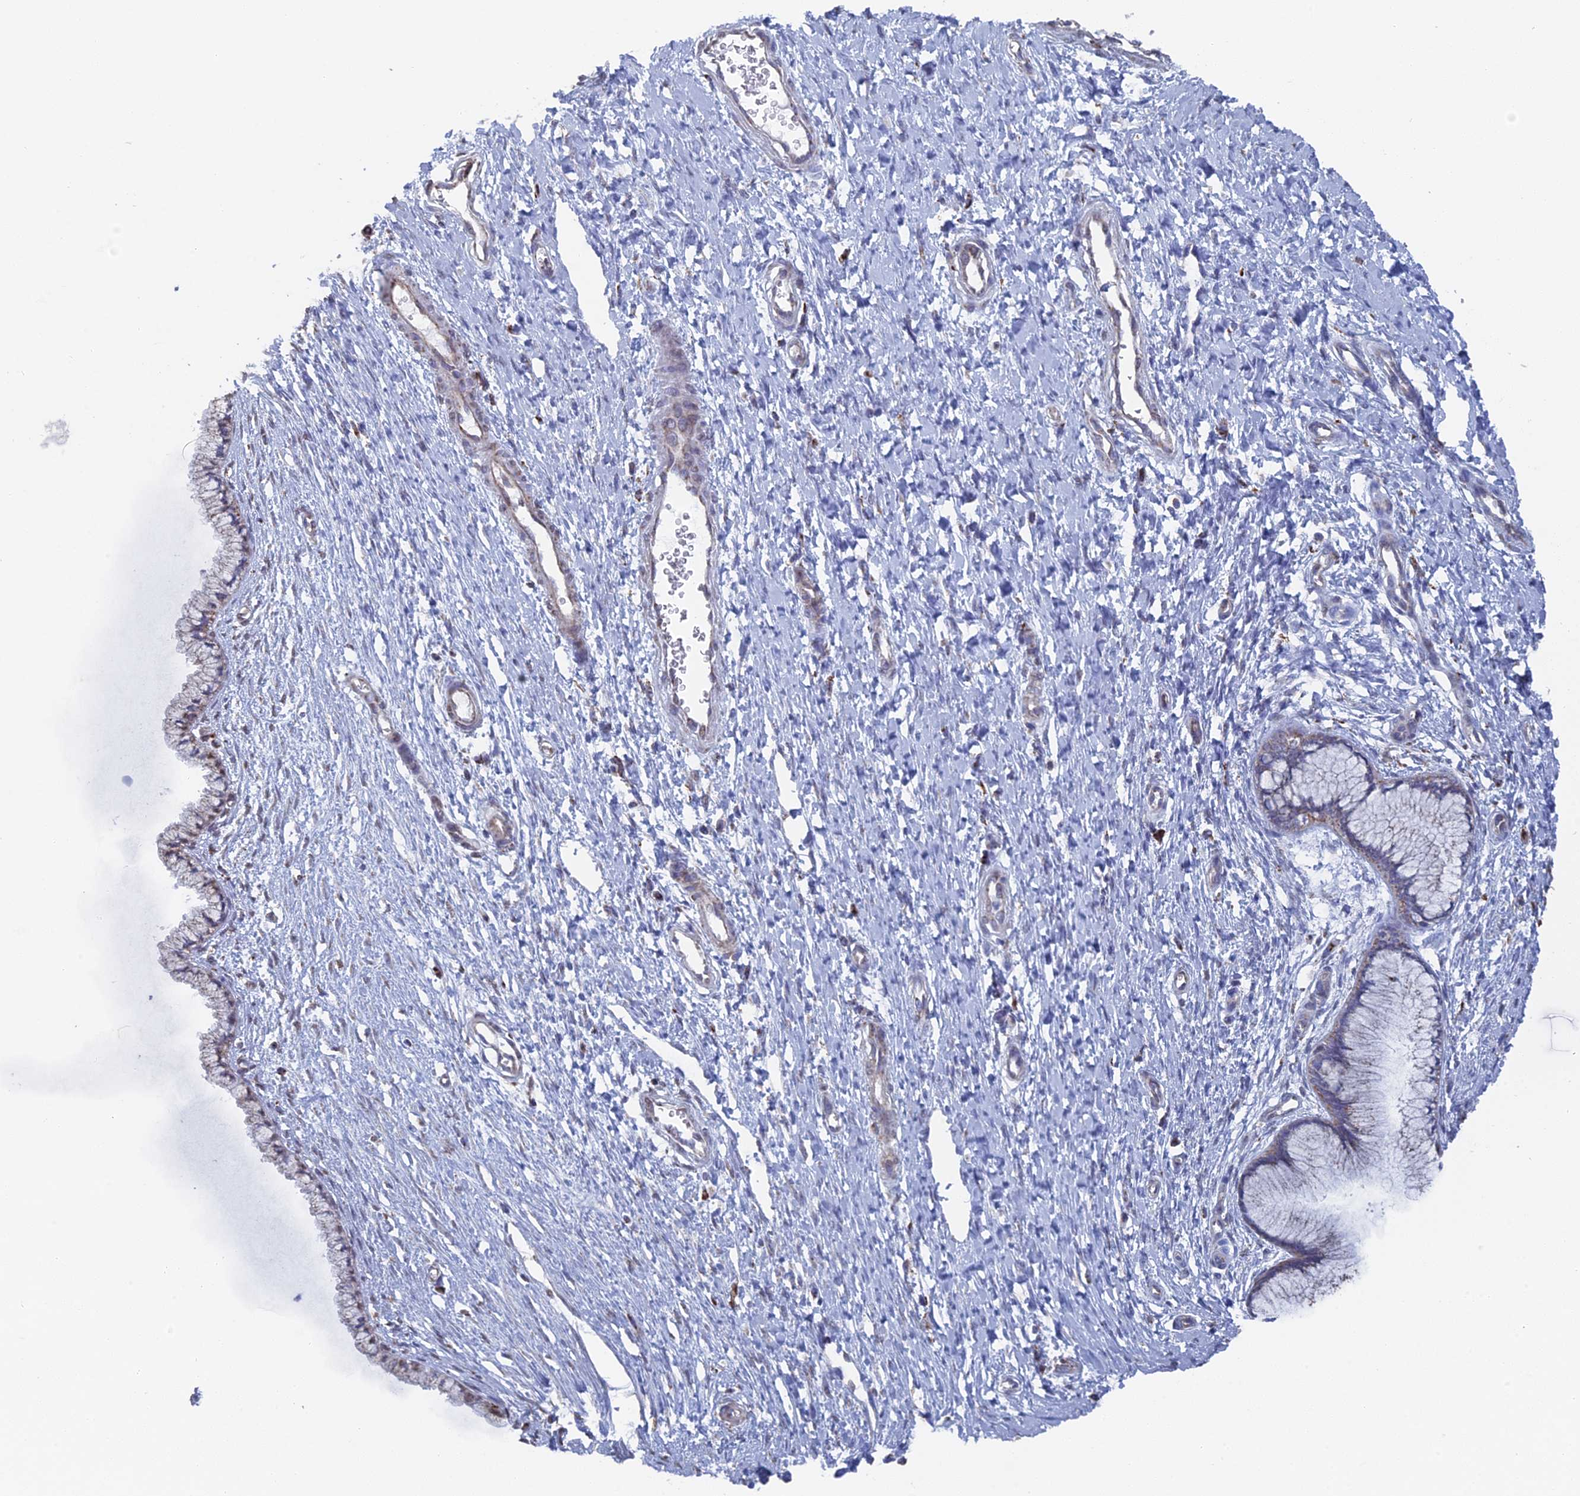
{"staining": {"intensity": "moderate", "quantity": "<25%", "location": "cytoplasmic/membranous"}, "tissue": "cervix", "cell_type": "Glandular cells", "image_type": "normal", "snomed": [{"axis": "morphology", "description": "Normal tissue, NOS"}, {"axis": "topography", "description": "Cervix"}], "caption": "Immunohistochemical staining of normal human cervix exhibits <25% levels of moderate cytoplasmic/membranous protein staining in approximately <25% of glandular cells. (DAB IHC, brown staining for protein, blue staining for nuclei).", "gene": "SMG9", "patient": {"sex": "female", "age": 55}}